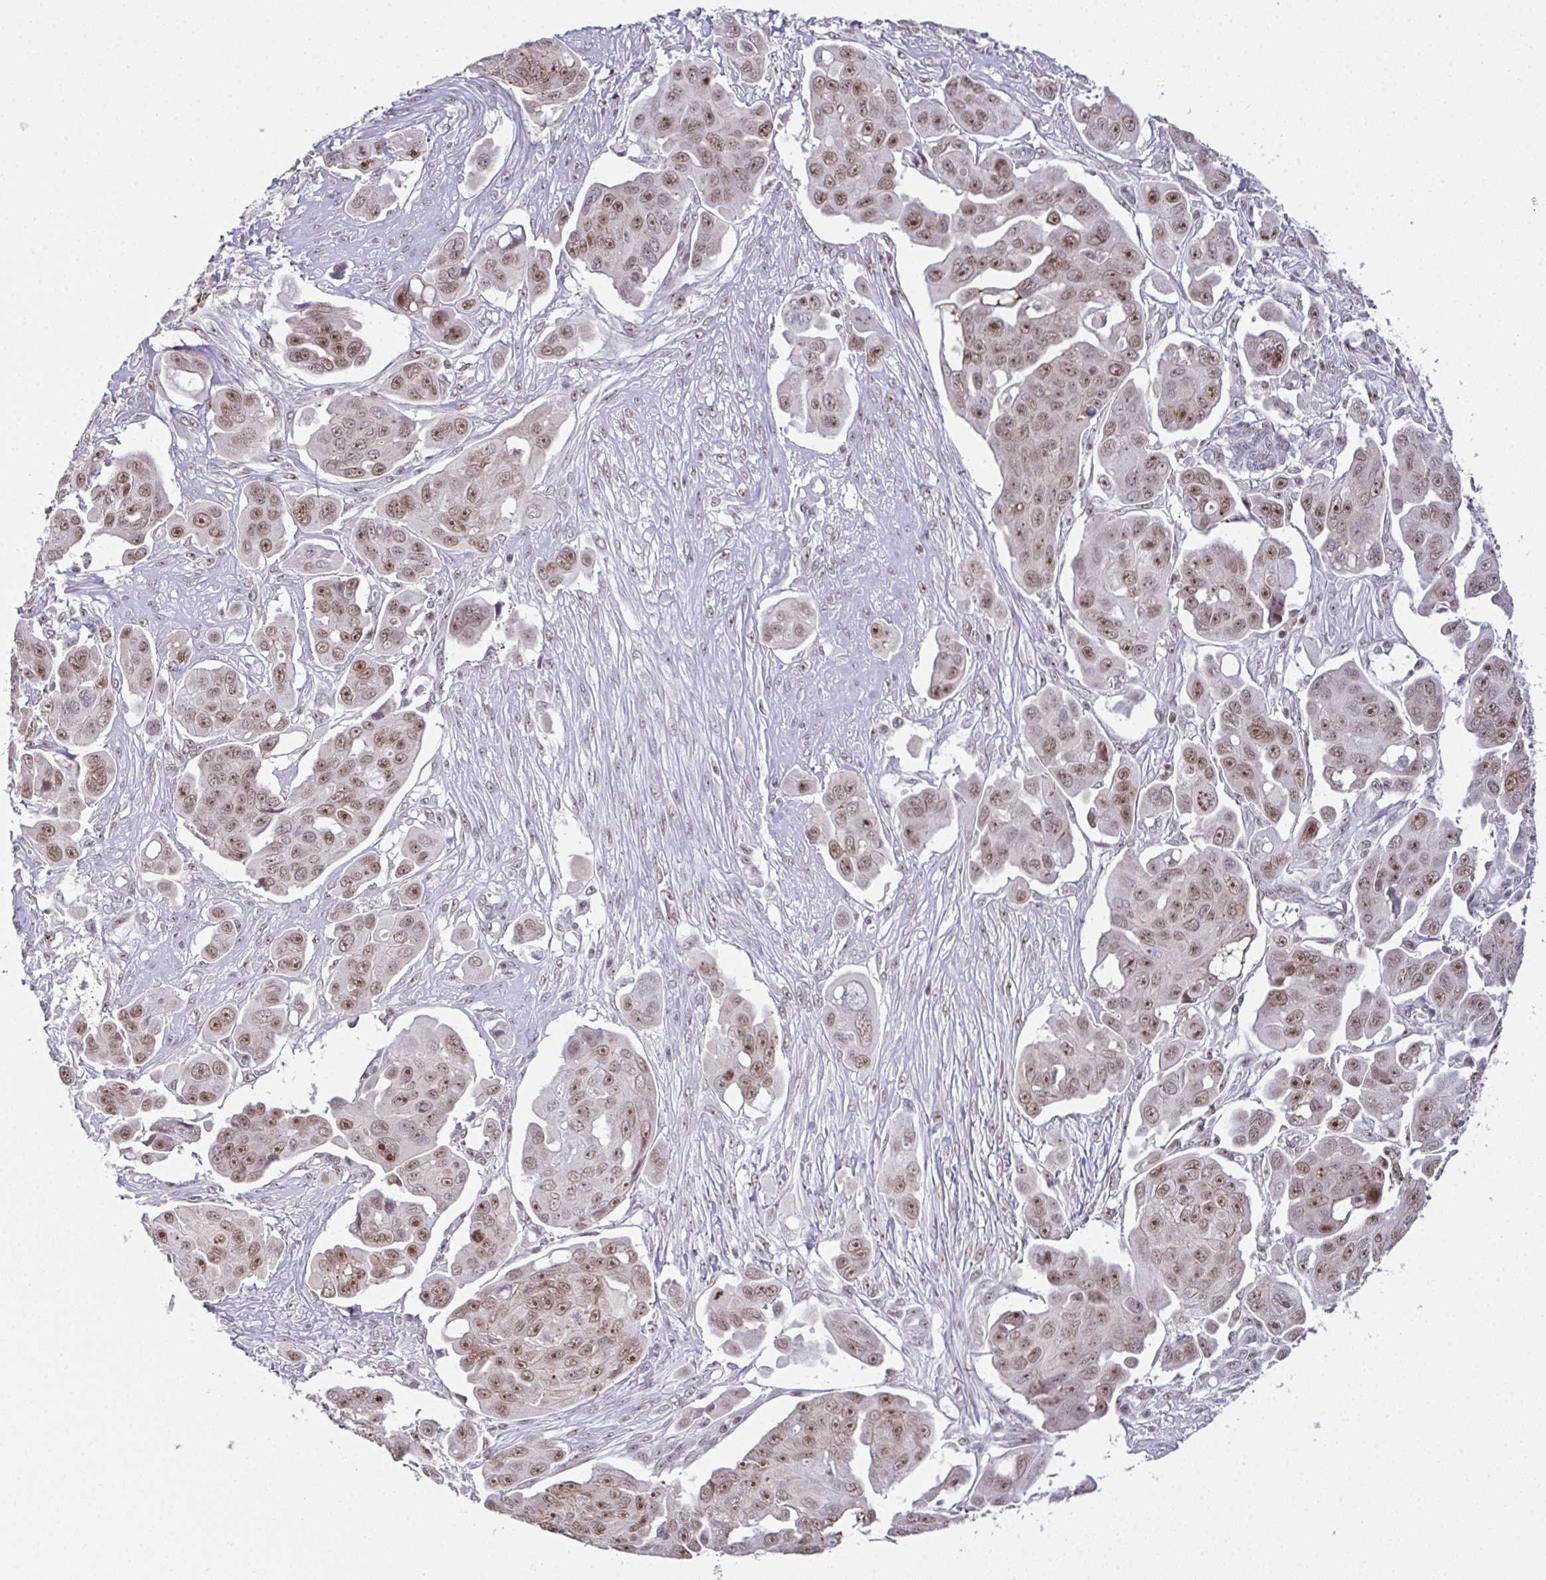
{"staining": {"intensity": "moderate", "quantity": ">75%", "location": "nuclear"}, "tissue": "ovarian cancer", "cell_type": "Tumor cells", "image_type": "cancer", "snomed": [{"axis": "morphology", "description": "Carcinoma, endometroid"}, {"axis": "topography", "description": "Ovary"}], "caption": "Human endometroid carcinoma (ovarian) stained with a protein marker reveals moderate staining in tumor cells.", "gene": "ZNF800", "patient": {"sex": "female", "age": 70}}